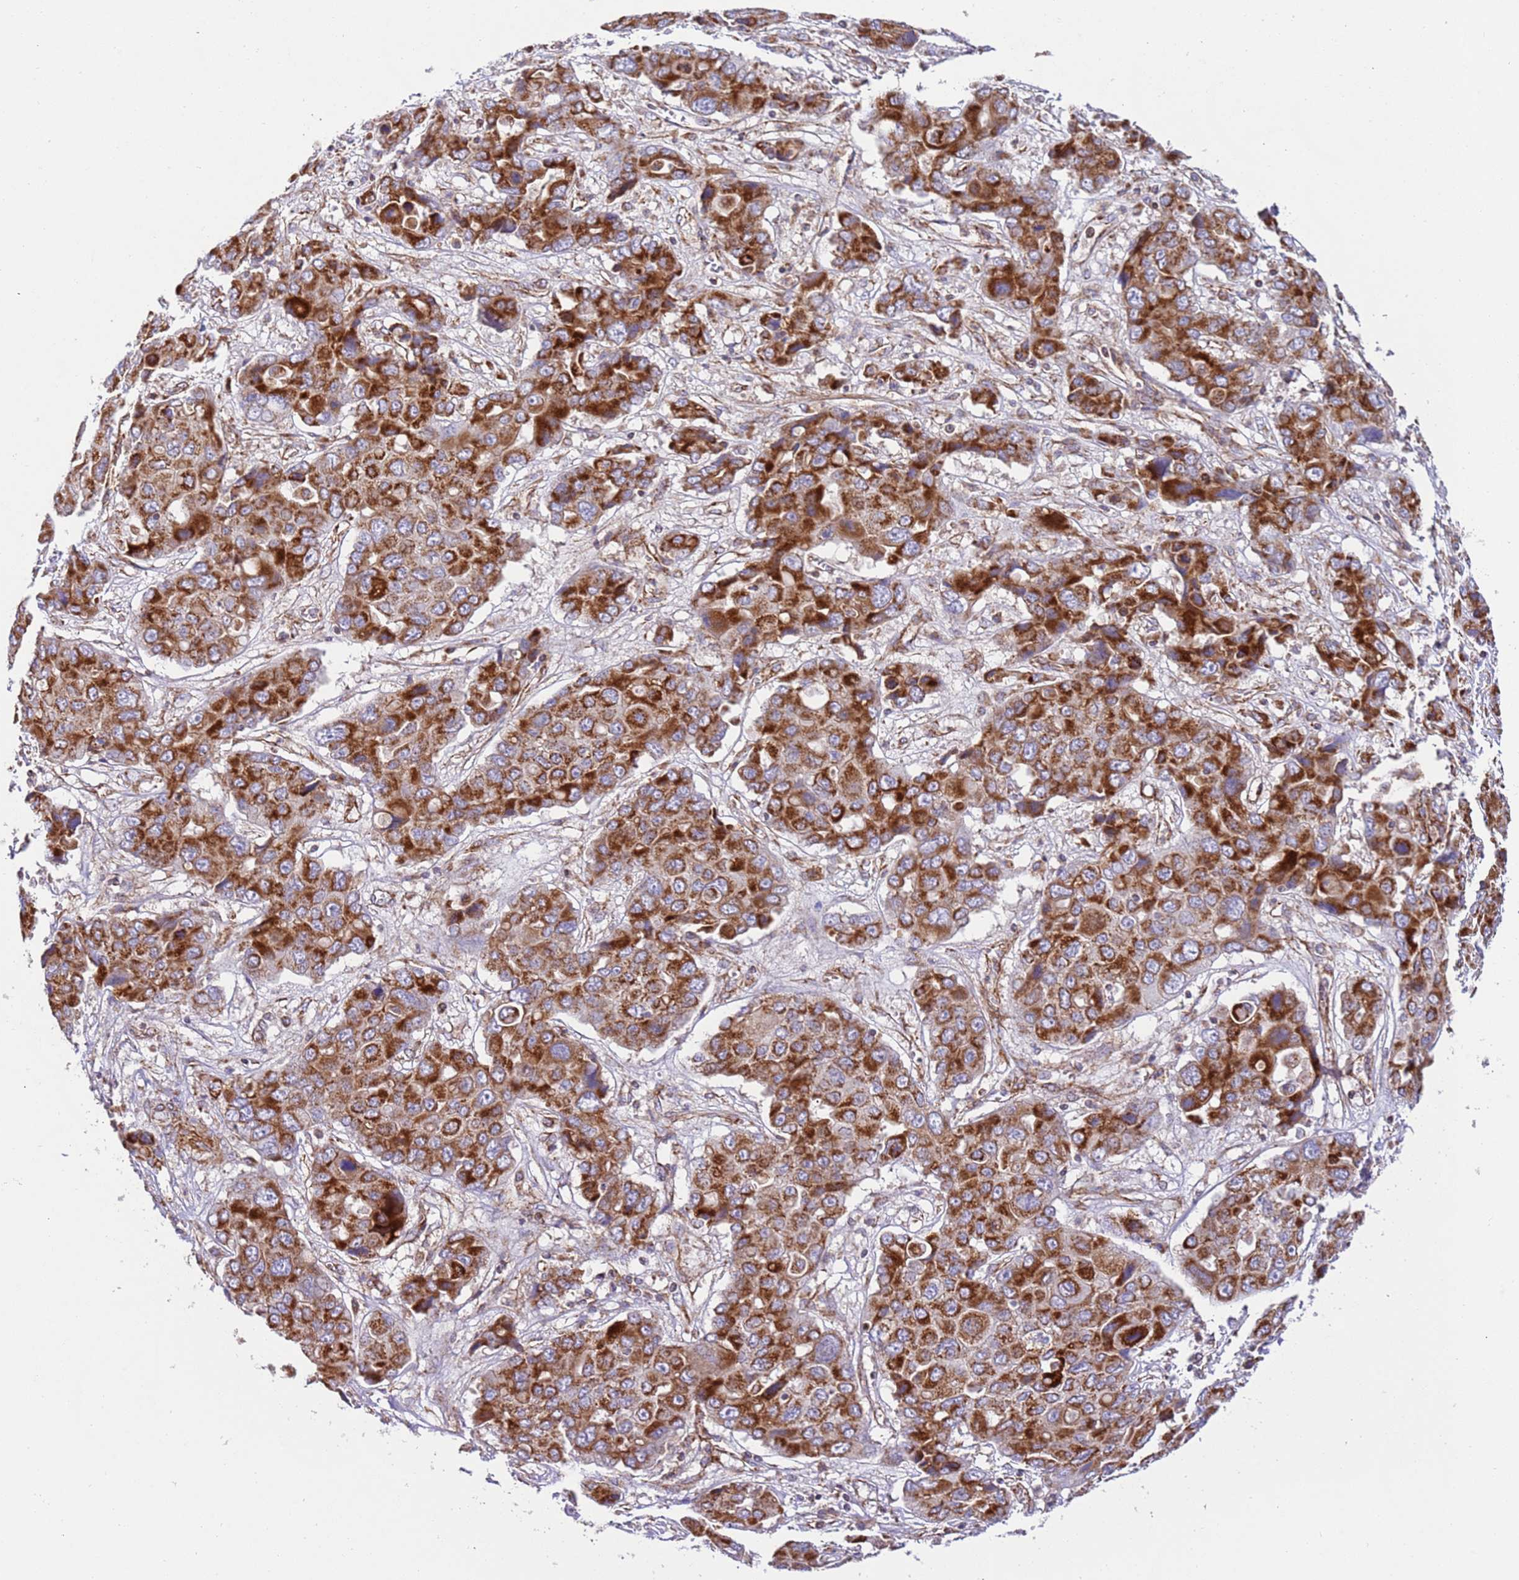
{"staining": {"intensity": "strong", "quantity": ">75%", "location": "cytoplasmic/membranous"}, "tissue": "liver cancer", "cell_type": "Tumor cells", "image_type": "cancer", "snomed": [{"axis": "morphology", "description": "Cholangiocarcinoma"}, {"axis": "topography", "description": "Liver"}], "caption": "Immunohistochemical staining of liver cancer exhibits high levels of strong cytoplasmic/membranous staining in about >75% of tumor cells.", "gene": "MRPL20", "patient": {"sex": "male", "age": 67}}